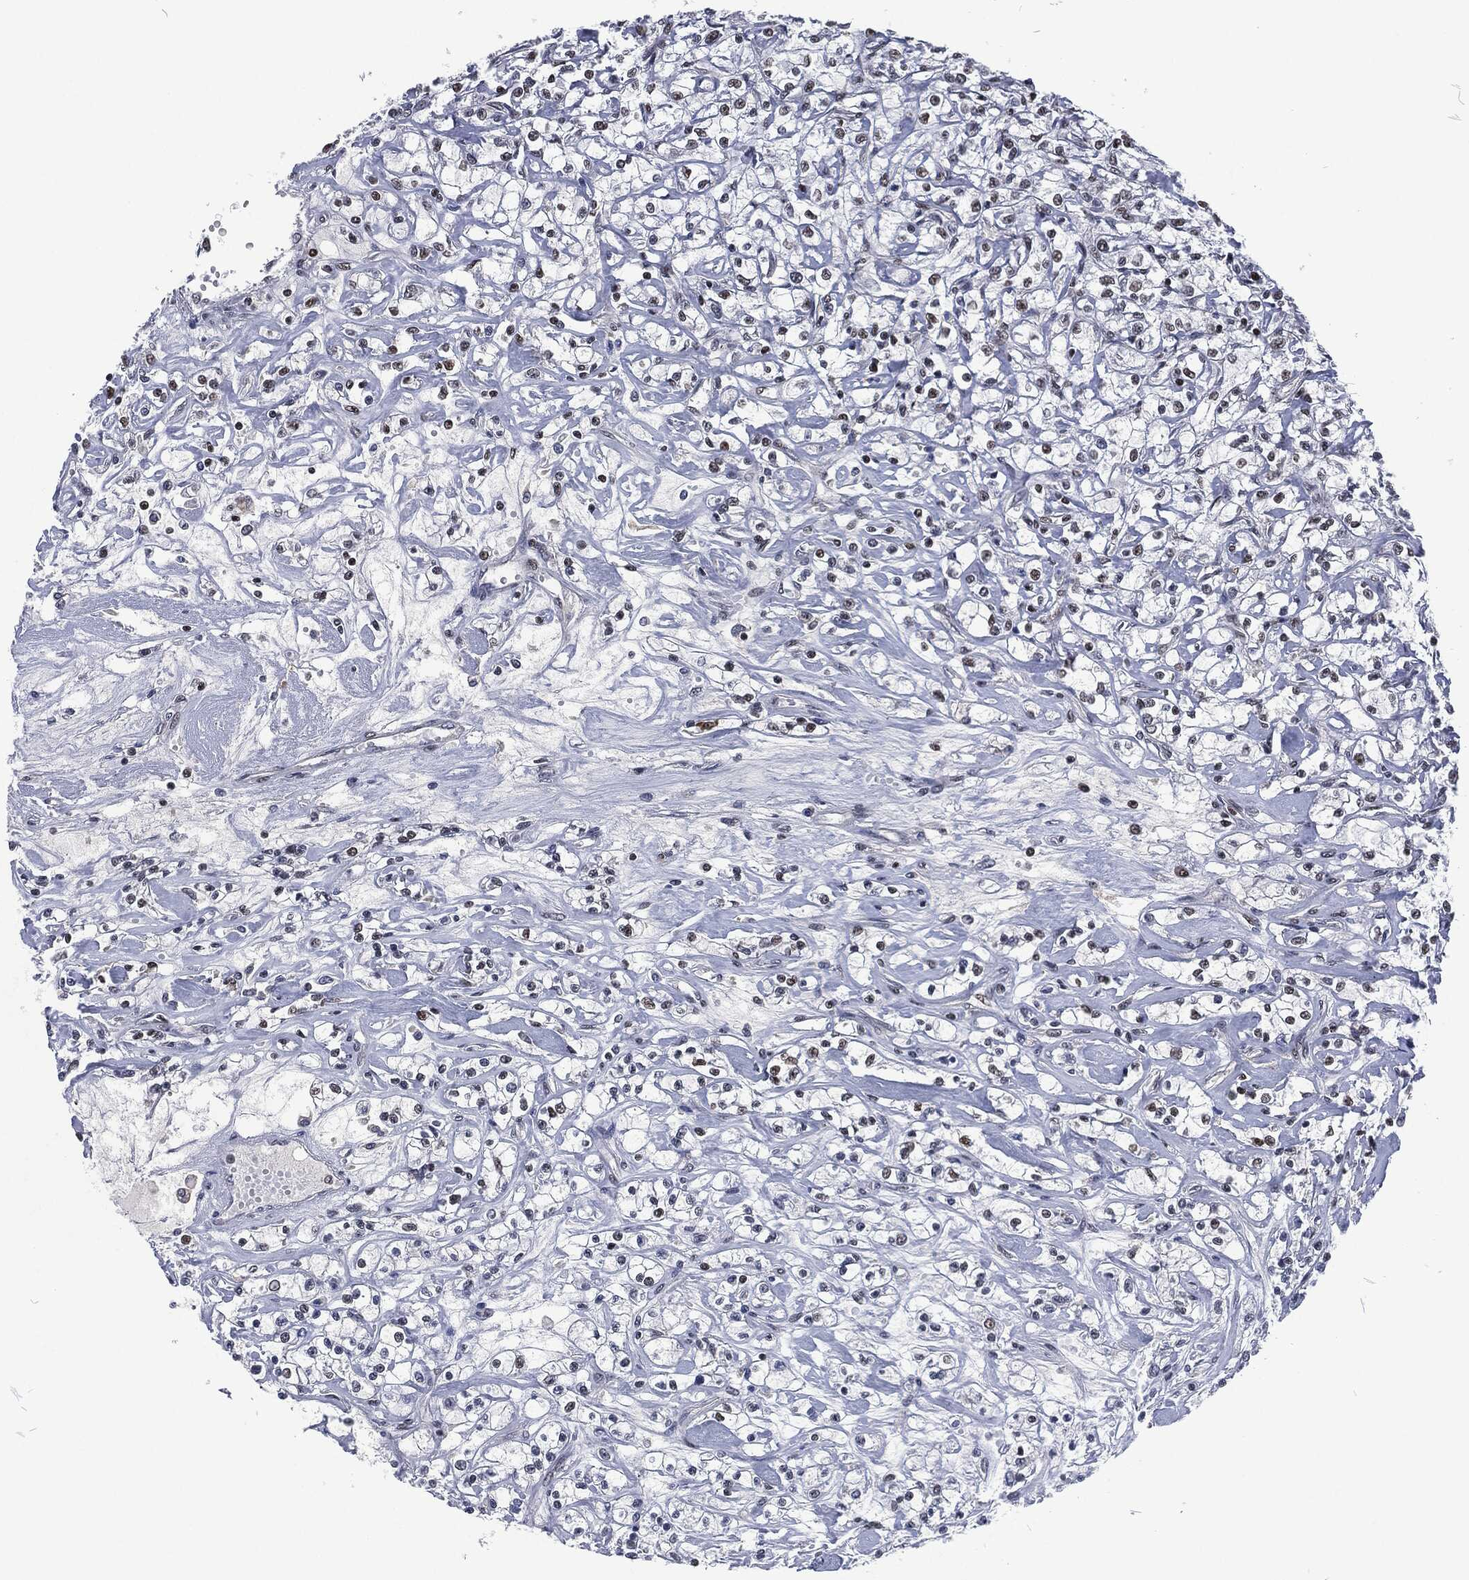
{"staining": {"intensity": "weak", "quantity": "25%-75%", "location": "nuclear"}, "tissue": "renal cancer", "cell_type": "Tumor cells", "image_type": "cancer", "snomed": [{"axis": "morphology", "description": "Adenocarcinoma, NOS"}, {"axis": "topography", "description": "Kidney"}], "caption": "The micrograph demonstrates immunohistochemical staining of adenocarcinoma (renal). There is weak nuclear expression is seen in about 25%-75% of tumor cells.", "gene": "DCPS", "patient": {"sex": "female", "age": 59}}